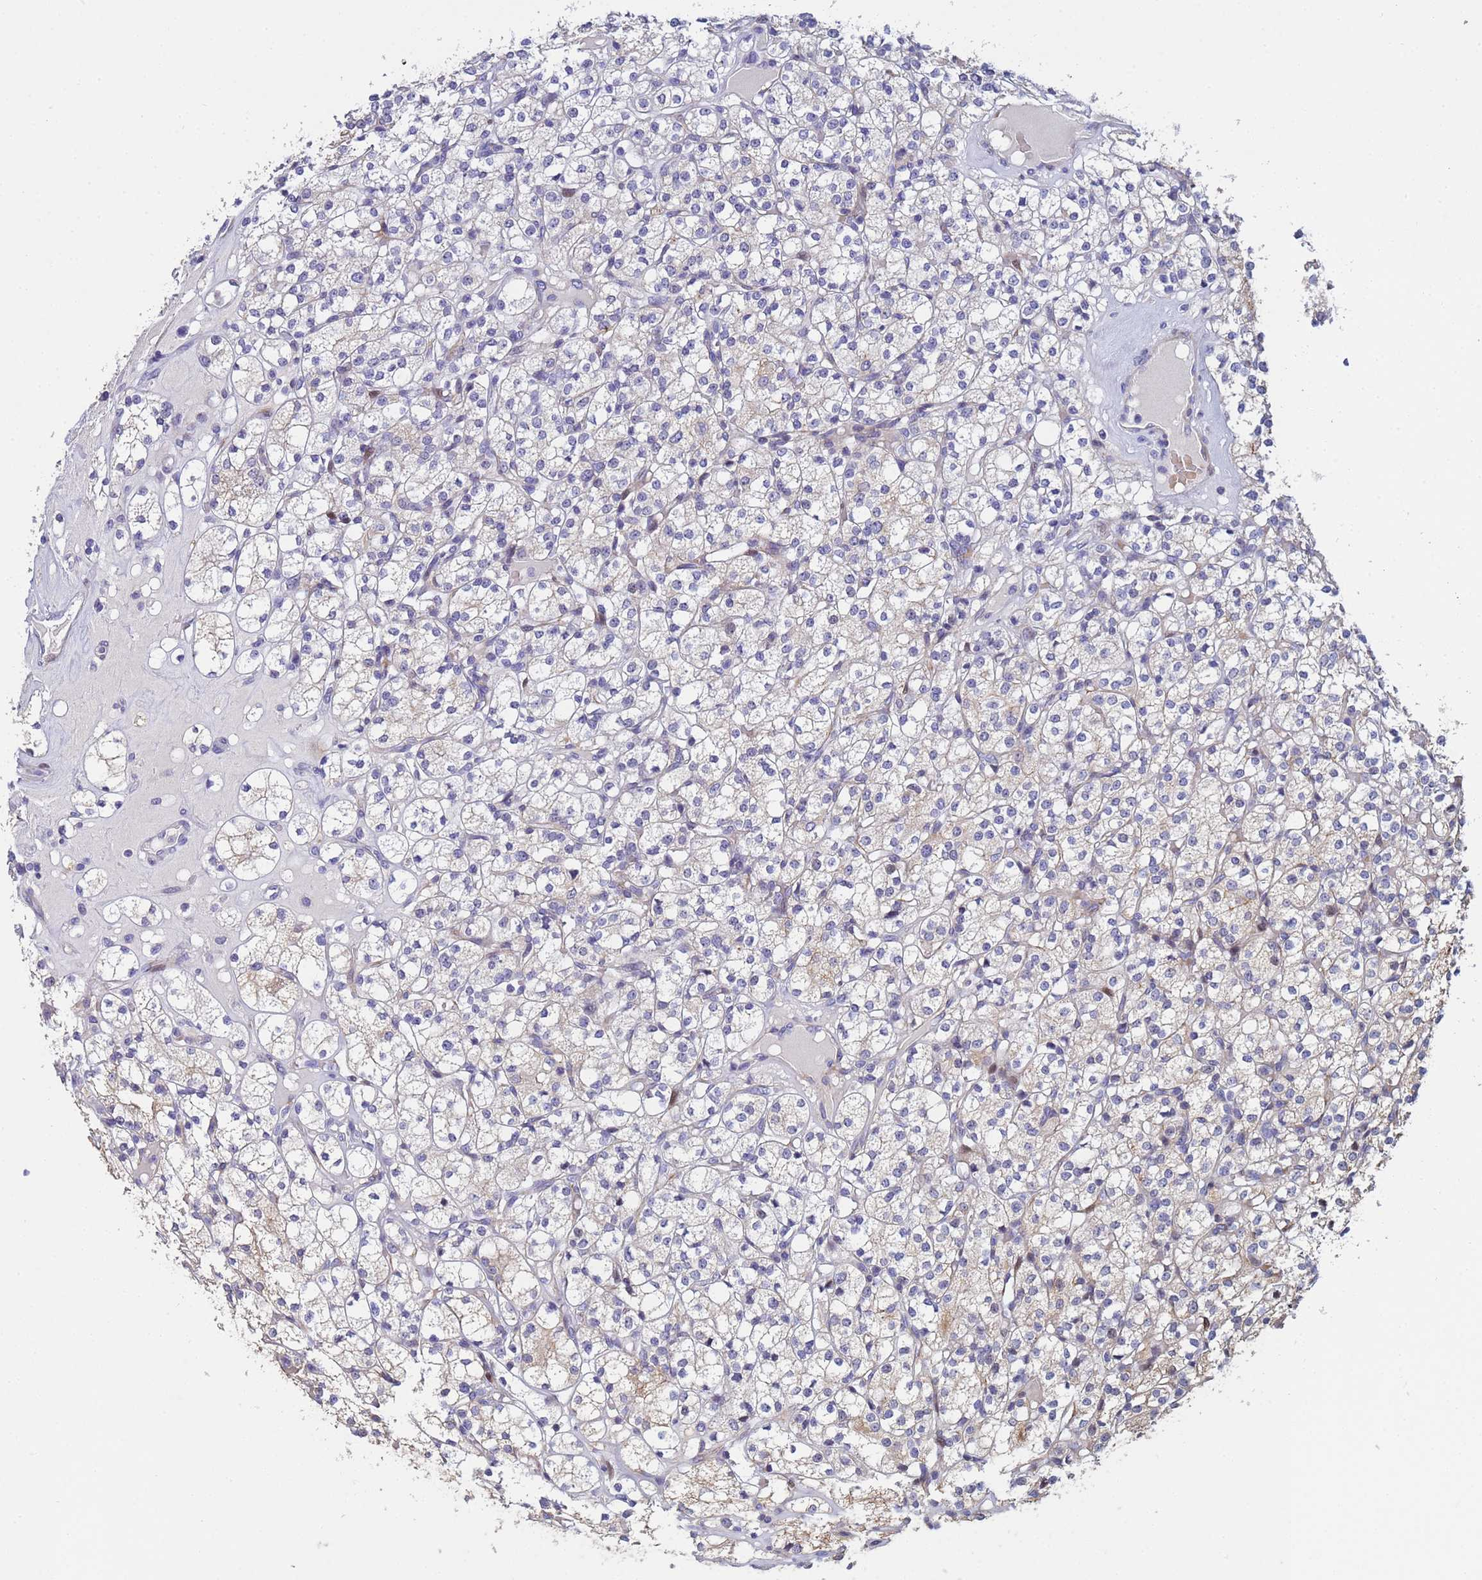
{"staining": {"intensity": "weak", "quantity": "<25%", "location": "cytoplasmic/membranous"}, "tissue": "renal cancer", "cell_type": "Tumor cells", "image_type": "cancer", "snomed": [{"axis": "morphology", "description": "Adenocarcinoma, NOS"}, {"axis": "topography", "description": "Kidney"}], "caption": "This histopathology image is of renal cancer stained with immunohistochemistry (IHC) to label a protein in brown with the nuclei are counter-stained blue. There is no positivity in tumor cells. Brightfield microscopy of immunohistochemistry stained with DAB (3,3'-diaminobenzidine) (brown) and hematoxylin (blue), captured at high magnification.", "gene": "PPP6R1", "patient": {"sex": "male", "age": 77}}